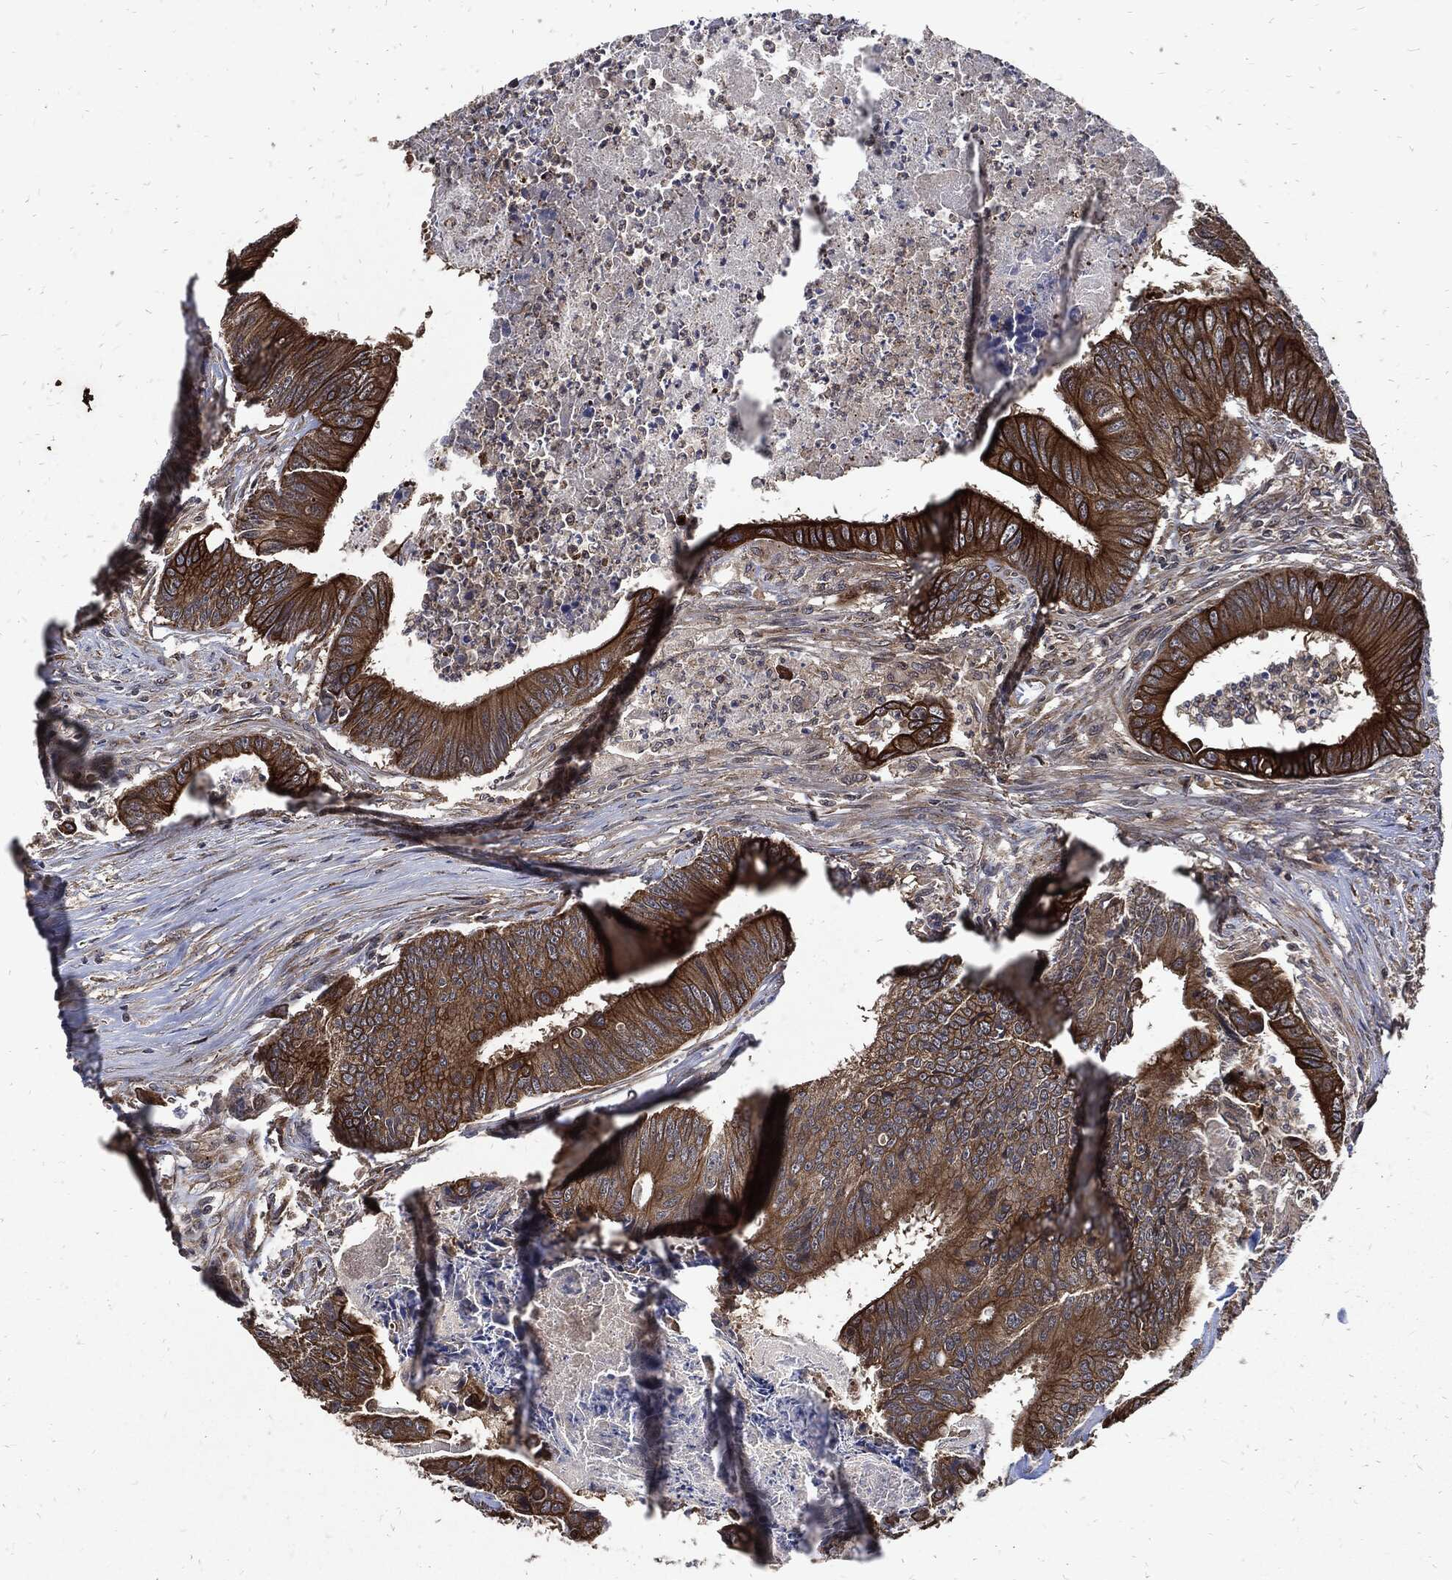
{"staining": {"intensity": "strong", "quantity": ">75%", "location": "cytoplasmic/membranous"}, "tissue": "colorectal cancer", "cell_type": "Tumor cells", "image_type": "cancer", "snomed": [{"axis": "morphology", "description": "Adenocarcinoma, NOS"}, {"axis": "topography", "description": "Colon"}], "caption": "The photomicrograph displays a brown stain indicating the presence of a protein in the cytoplasmic/membranous of tumor cells in colorectal cancer (adenocarcinoma).", "gene": "DCTN1", "patient": {"sex": "male", "age": 84}}